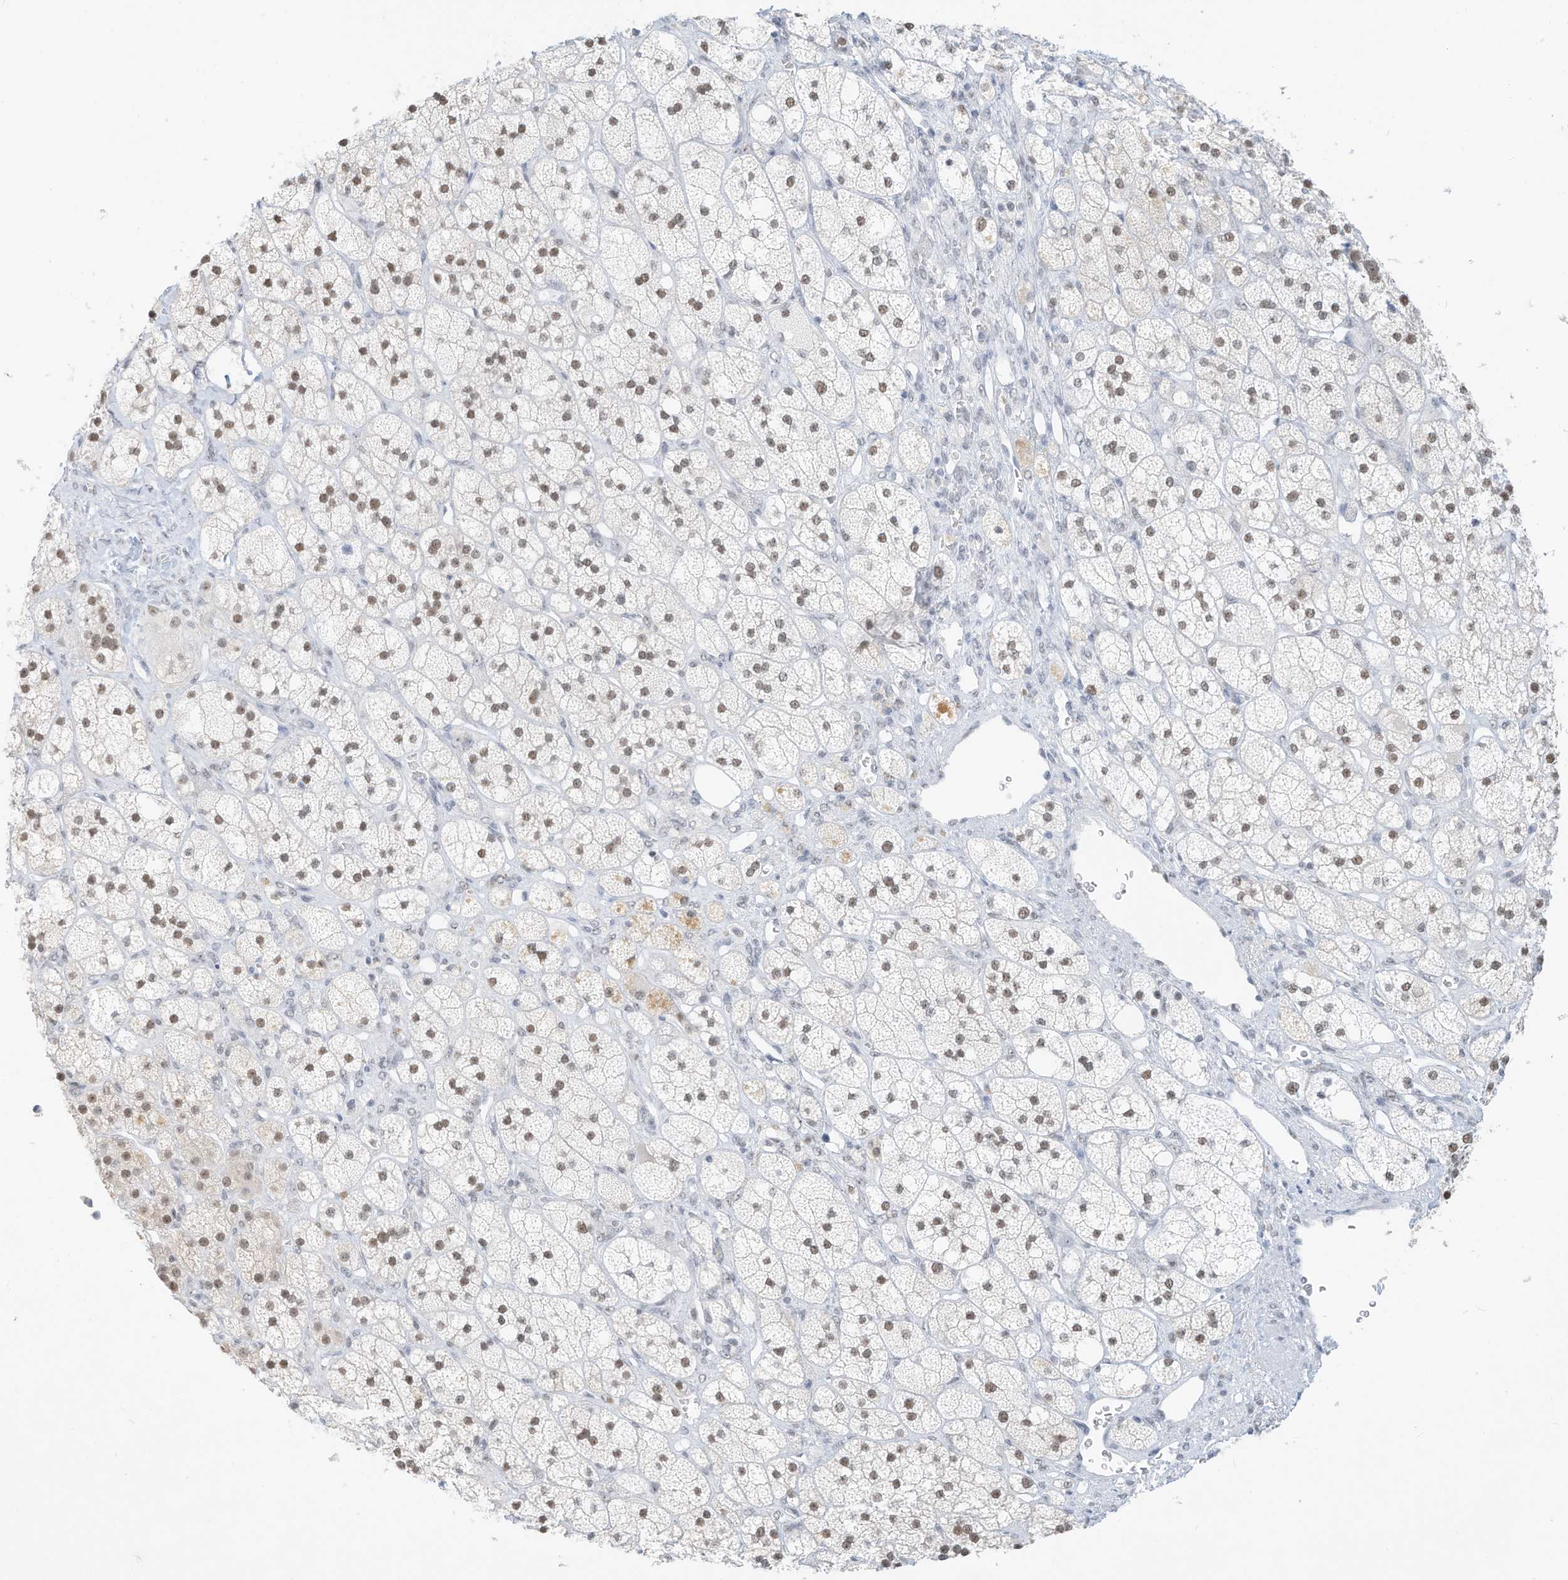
{"staining": {"intensity": "moderate", "quantity": "25%-75%", "location": "nuclear"}, "tissue": "adrenal gland", "cell_type": "Glandular cells", "image_type": "normal", "snomed": [{"axis": "morphology", "description": "Normal tissue, NOS"}, {"axis": "topography", "description": "Adrenal gland"}], "caption": "Immunohistochemical staining of benign human adrenal gland demonstrates 25%-75% levels of moderate nuclear protein staining in approximately 25%-75% of glandular cells. (DAB (3,3'-diaminobenzidine) = brown stain, brightfield microscopy at high magnification).", "gene": "PGC", "patient": {"sex": "male", "age": 61}}